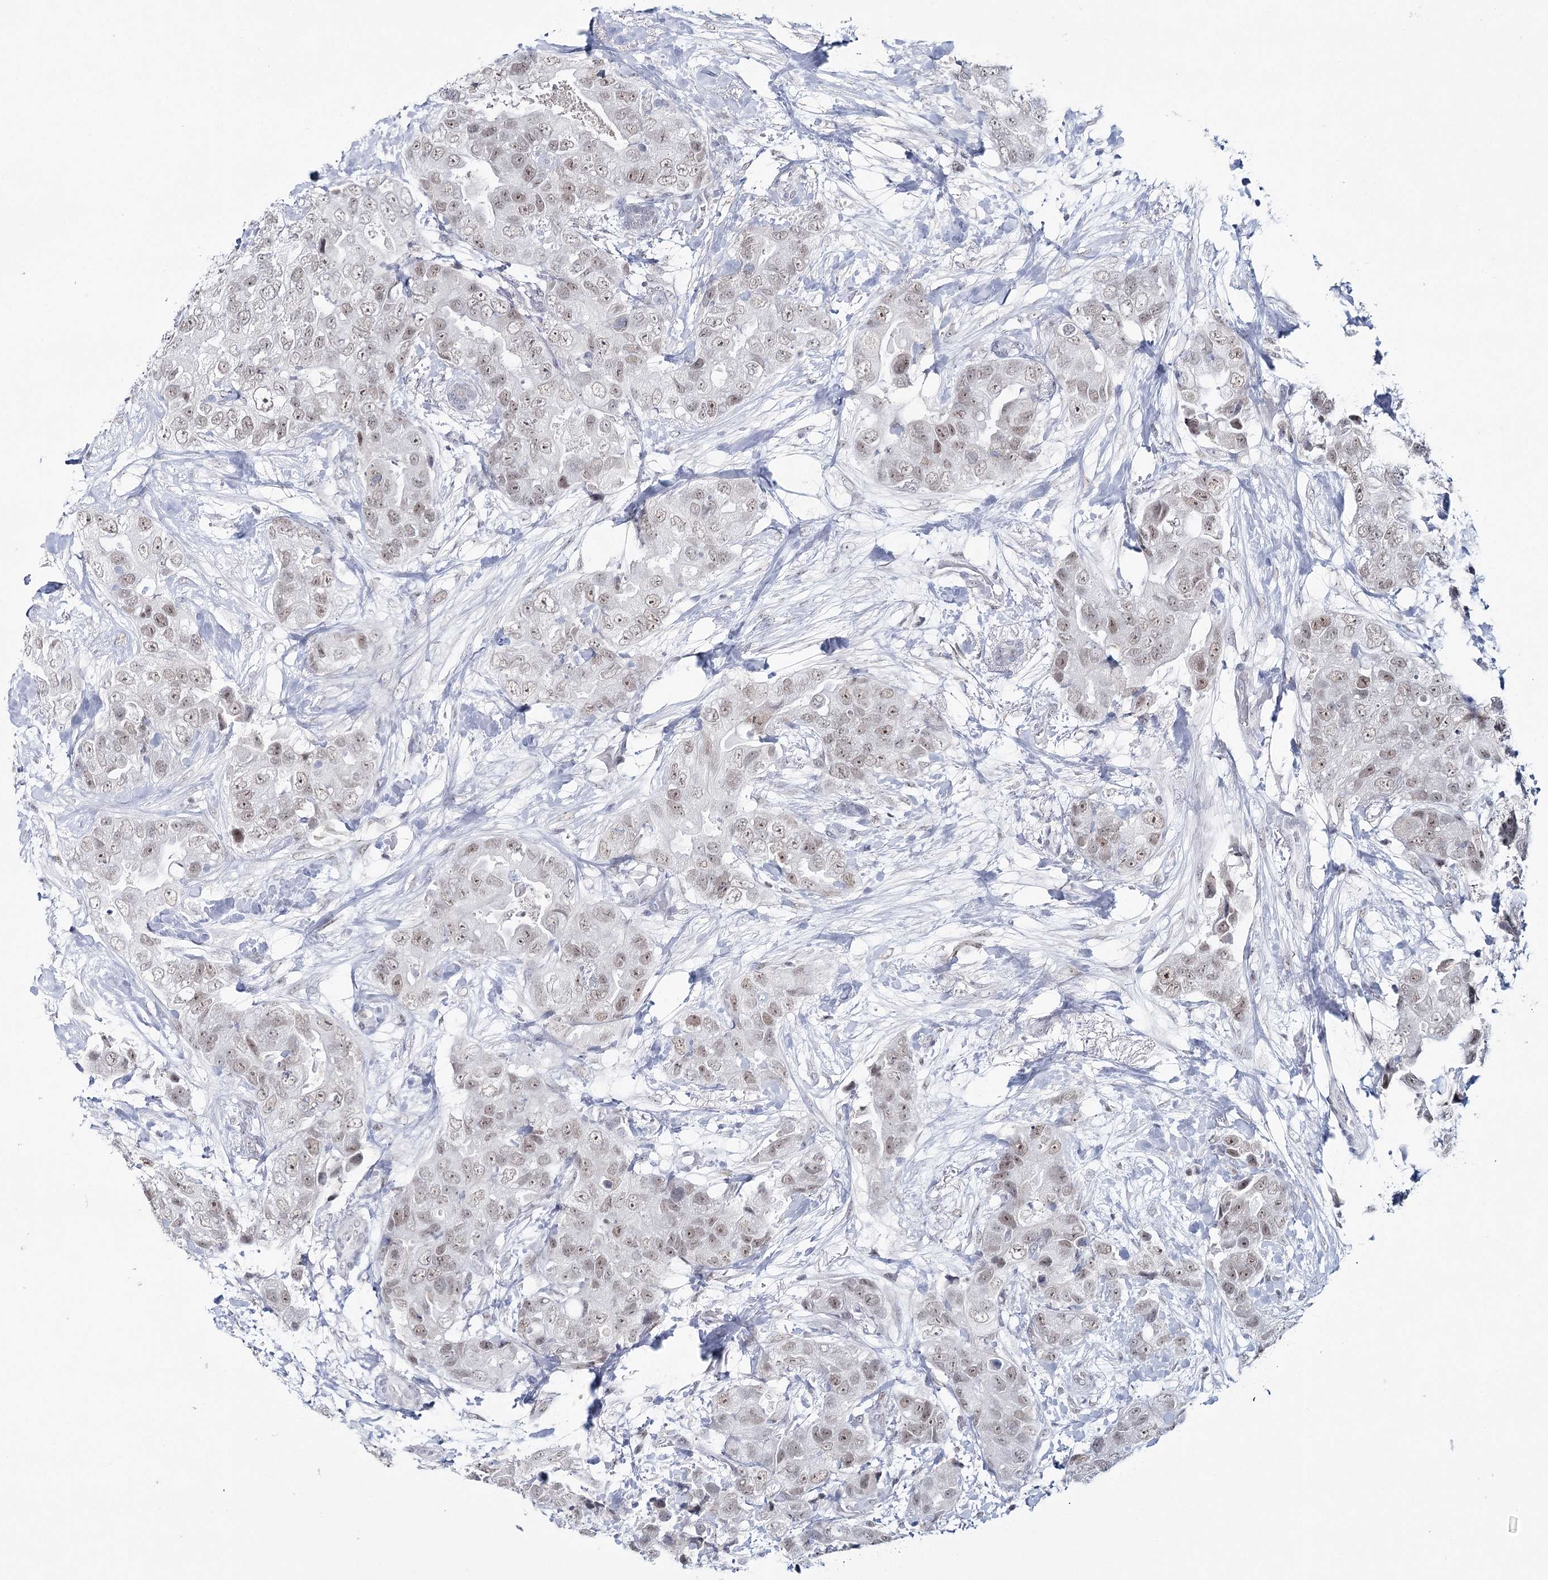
{"staining": {"intensity": "weak", "quantity": ">75%", "location": "nuclear"}, "tissue": "breast cancer", "cell_type": "Tumor cells", "image_type": "cancer", "snomed": [{"axis": "morphology", "description": "Duct carcinoma"}, {"axis": "topography", "description": "Breast"}], "caption": "Breast invasive ductal carcinoma tissue demonstrates weak nuclear staining in about >75% of tumor cells", "gene": "ZC3H8", "patient": {"sex": "female", "age": 62}}